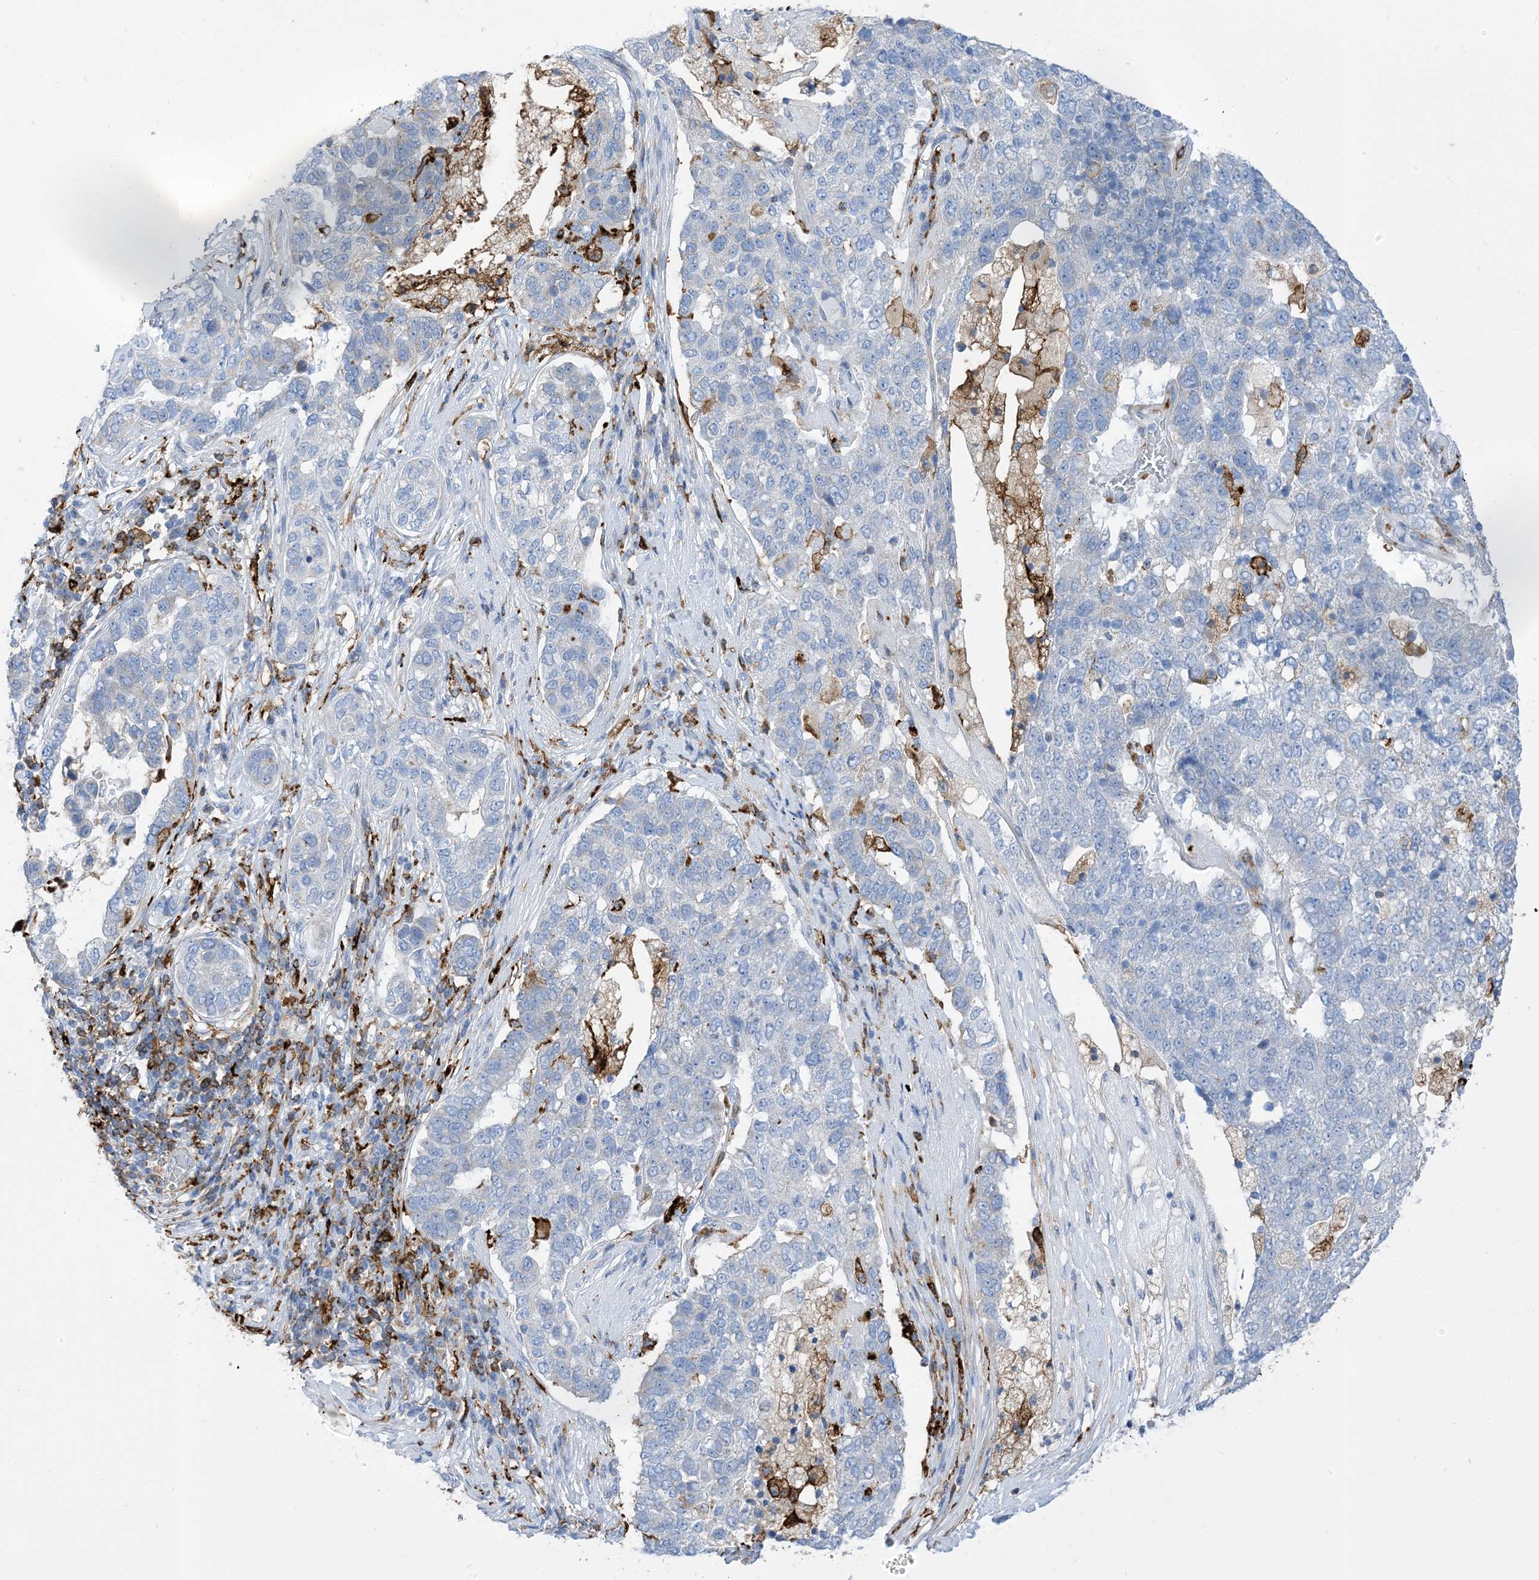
{"staining": {"intensity": "negative", "quantity": "none", "location": "none"}, "tissue": "pancreatic cancer", "cell_type": "Tumor cells", "image_type": "cancer", "snomed": [{"axis": "morphology", "description": "Adenocarcinoma, NOS"}, {"axis": "topography", "description": "Pancreas"}], "caption": "High power microscopy photomicrograph of an immunohistochemistry image of pancreatic adenocarcinoma, revealing no significant expression in tumor cells.", "gene": "DPH3", "patient": {"sex": "female", "age": 61}}